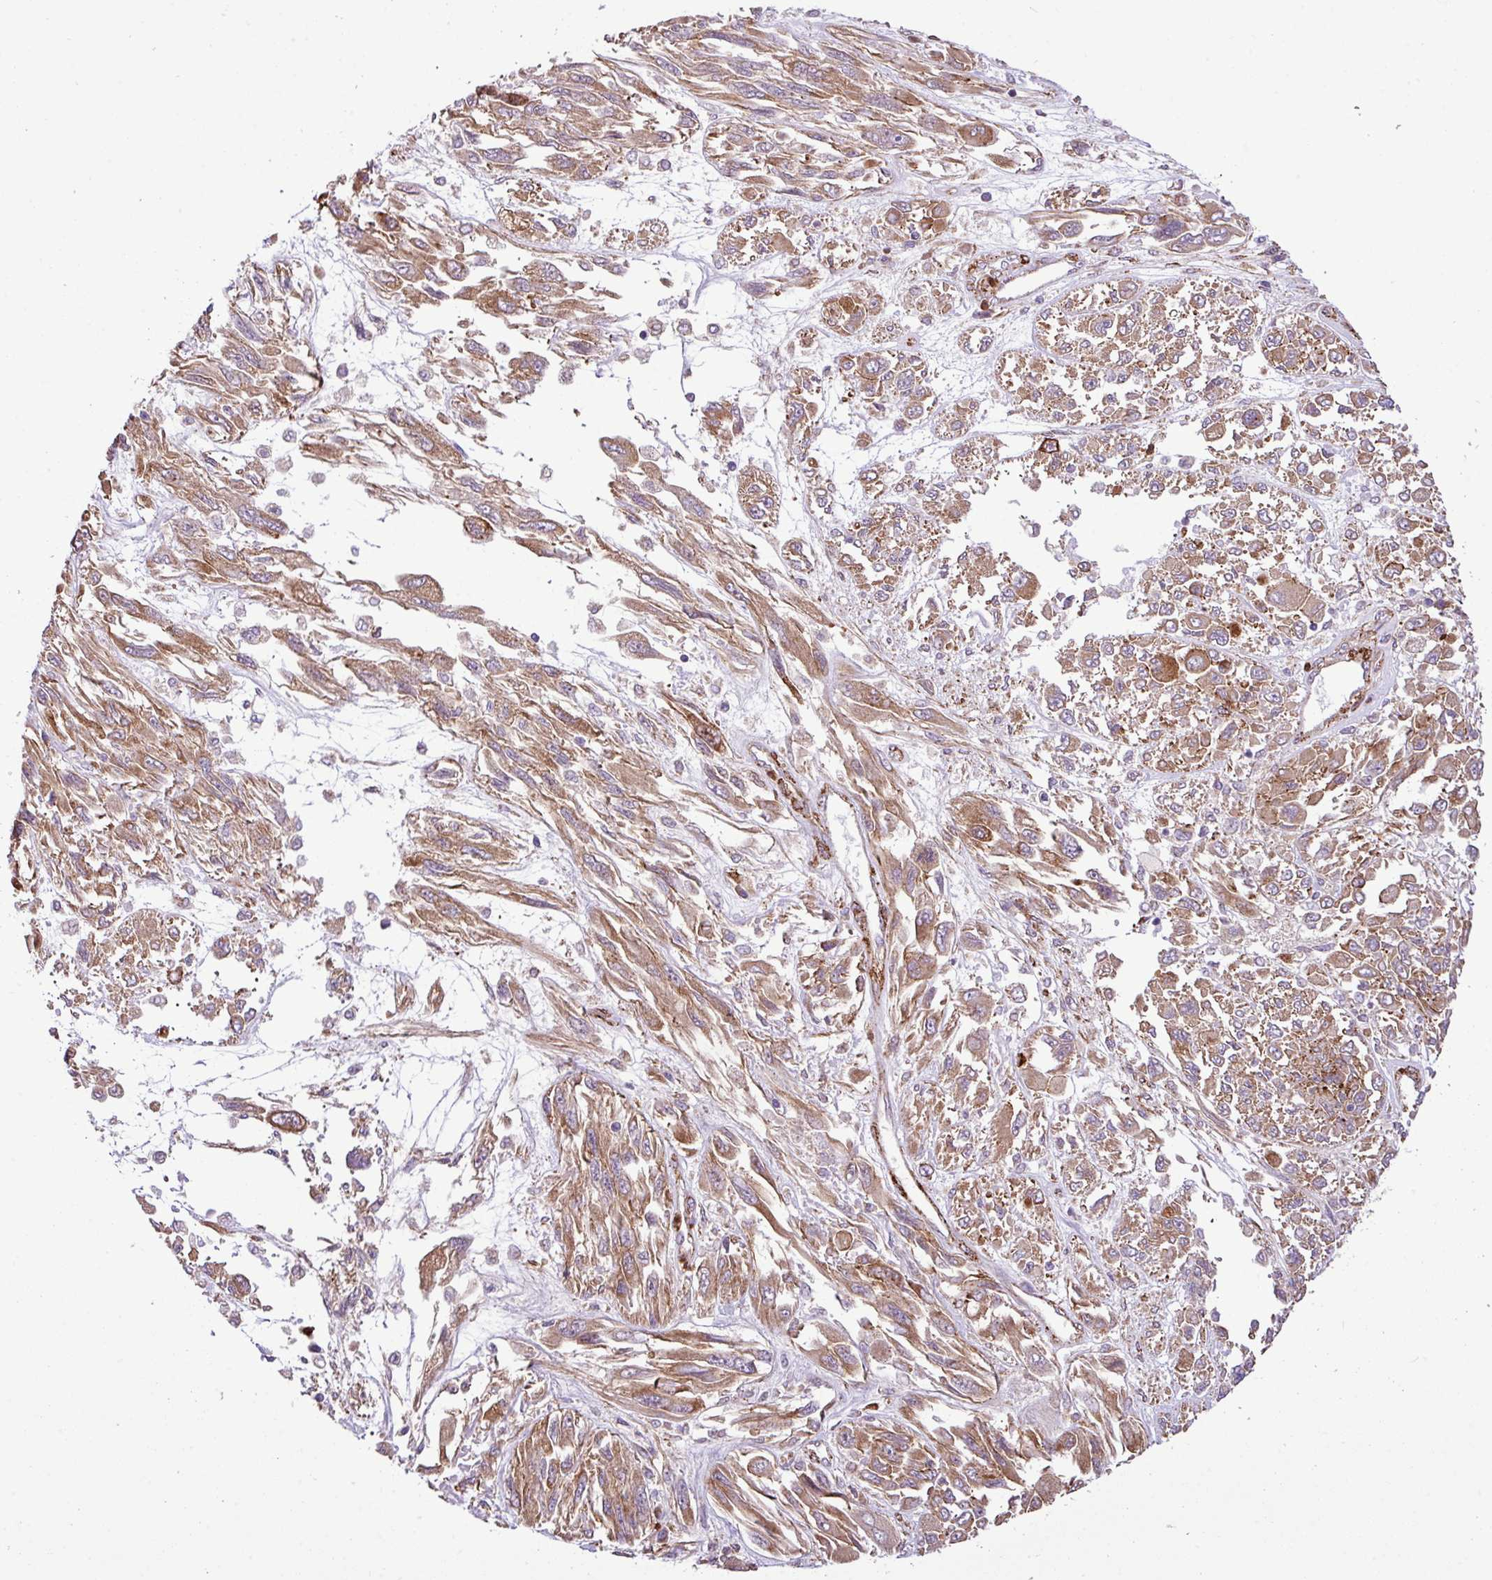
{"staining": {"intensity": "moderate", "quantity": ">75%", "location": "cytoplasmic/membranous"}, "tissue": "melanoma", "cell_type": "Tumor cells", "image_type": "cancer", "snomed": [{"axis": "morphology", "description": "Malignant melanoma, NOS"}, {"axis": "topography", "description": "Skin"}], "caption": "Approximately >75% of tumor cells in human malignant melanoma demonstrate moderate cytoplasmic/membranous protein positivity as visualized by brown immunohistochemical staining.", "gene": "FAM47E", "patient": {"sex": "female", "age": 91}}